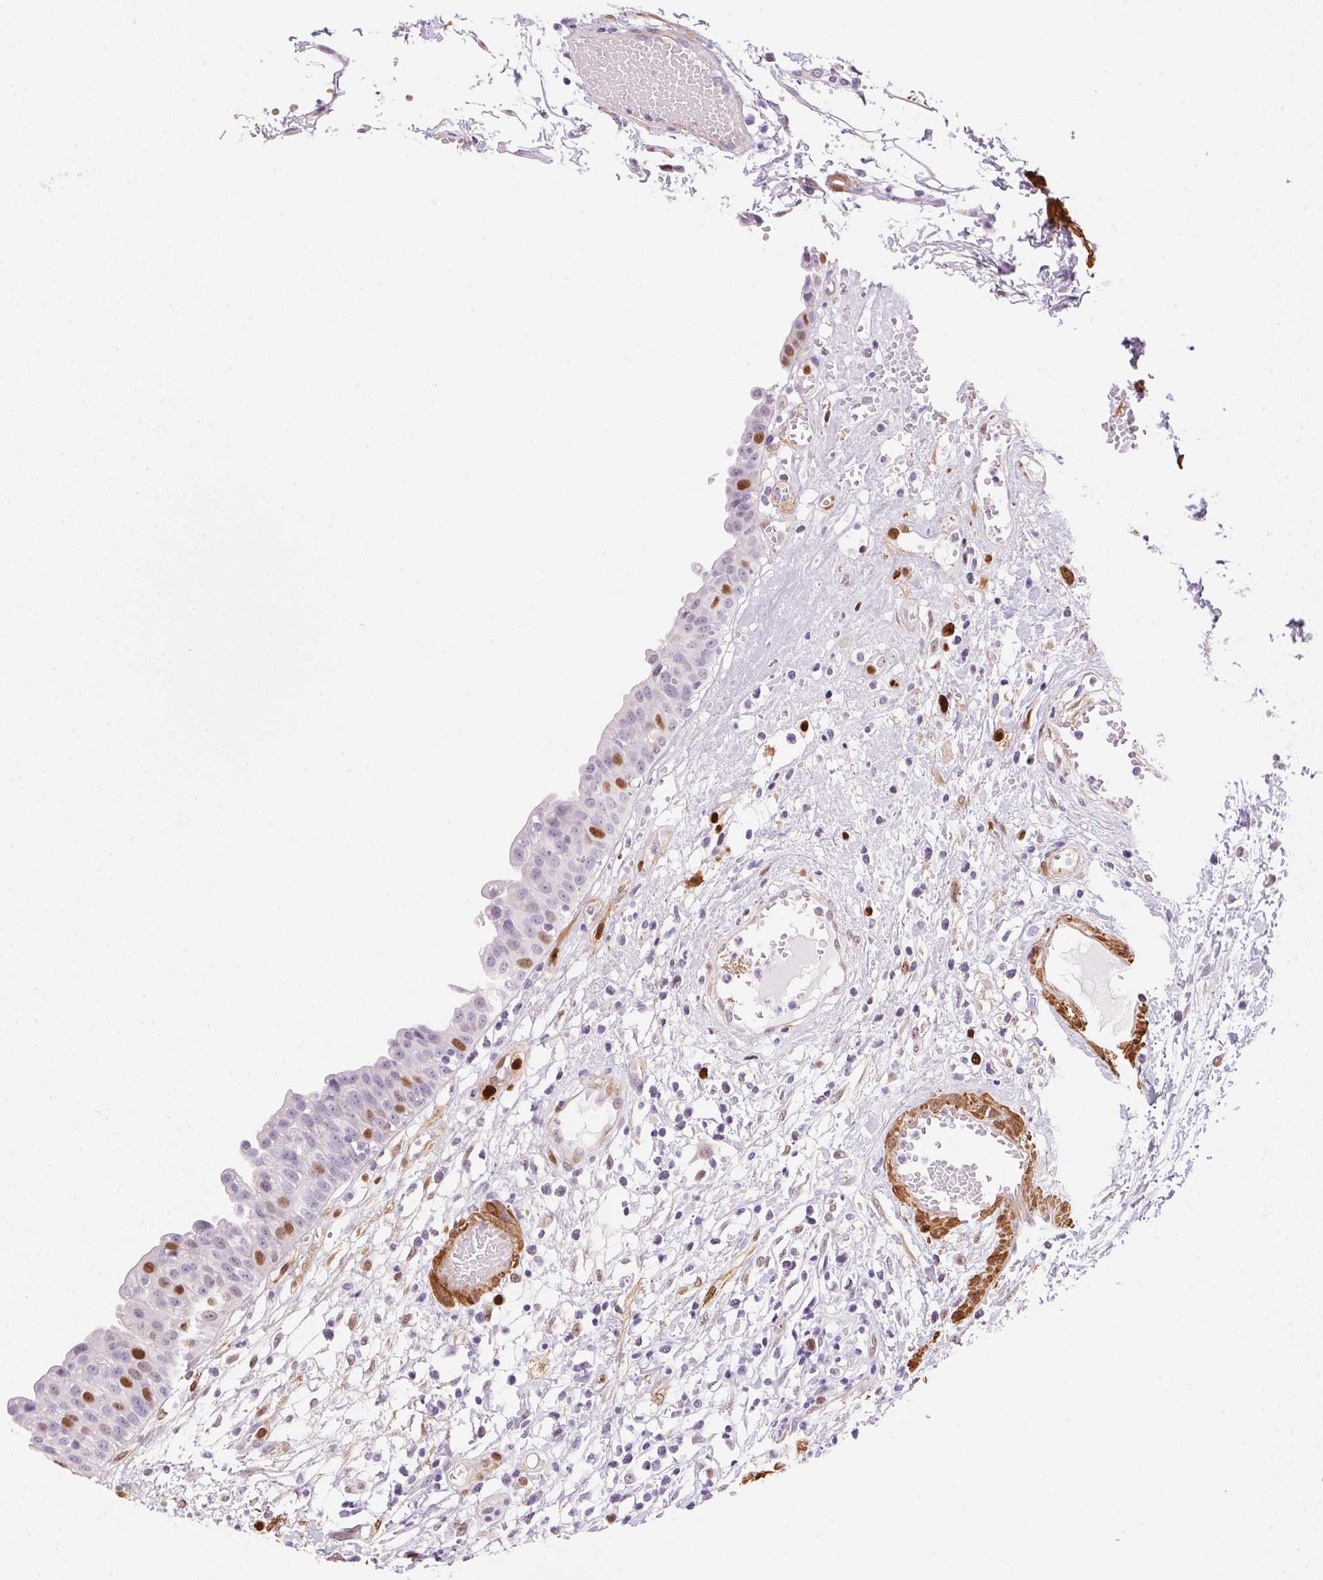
{"staining": {"intensity": "strong", "quantity": "<25%", "location": "nuclear"}, "tissue": "urinary bladder", "cell_type": "Urothelial cells", "image_type": "normal", "snomed": [{"axis": "morphology", "description": "Normal tissue, NOS"}, {"axis": "topography", "description": "Urinary bladder"}], "caption": "Urinary bladder stained with DAB (3,3'-diaminobenzidine) IHC exhibits medium levels of strong nuclear staining in approximately <25% of urothelial cells.", "gene": "SMTN", "patient": {"sex": "male", "age": 64}}